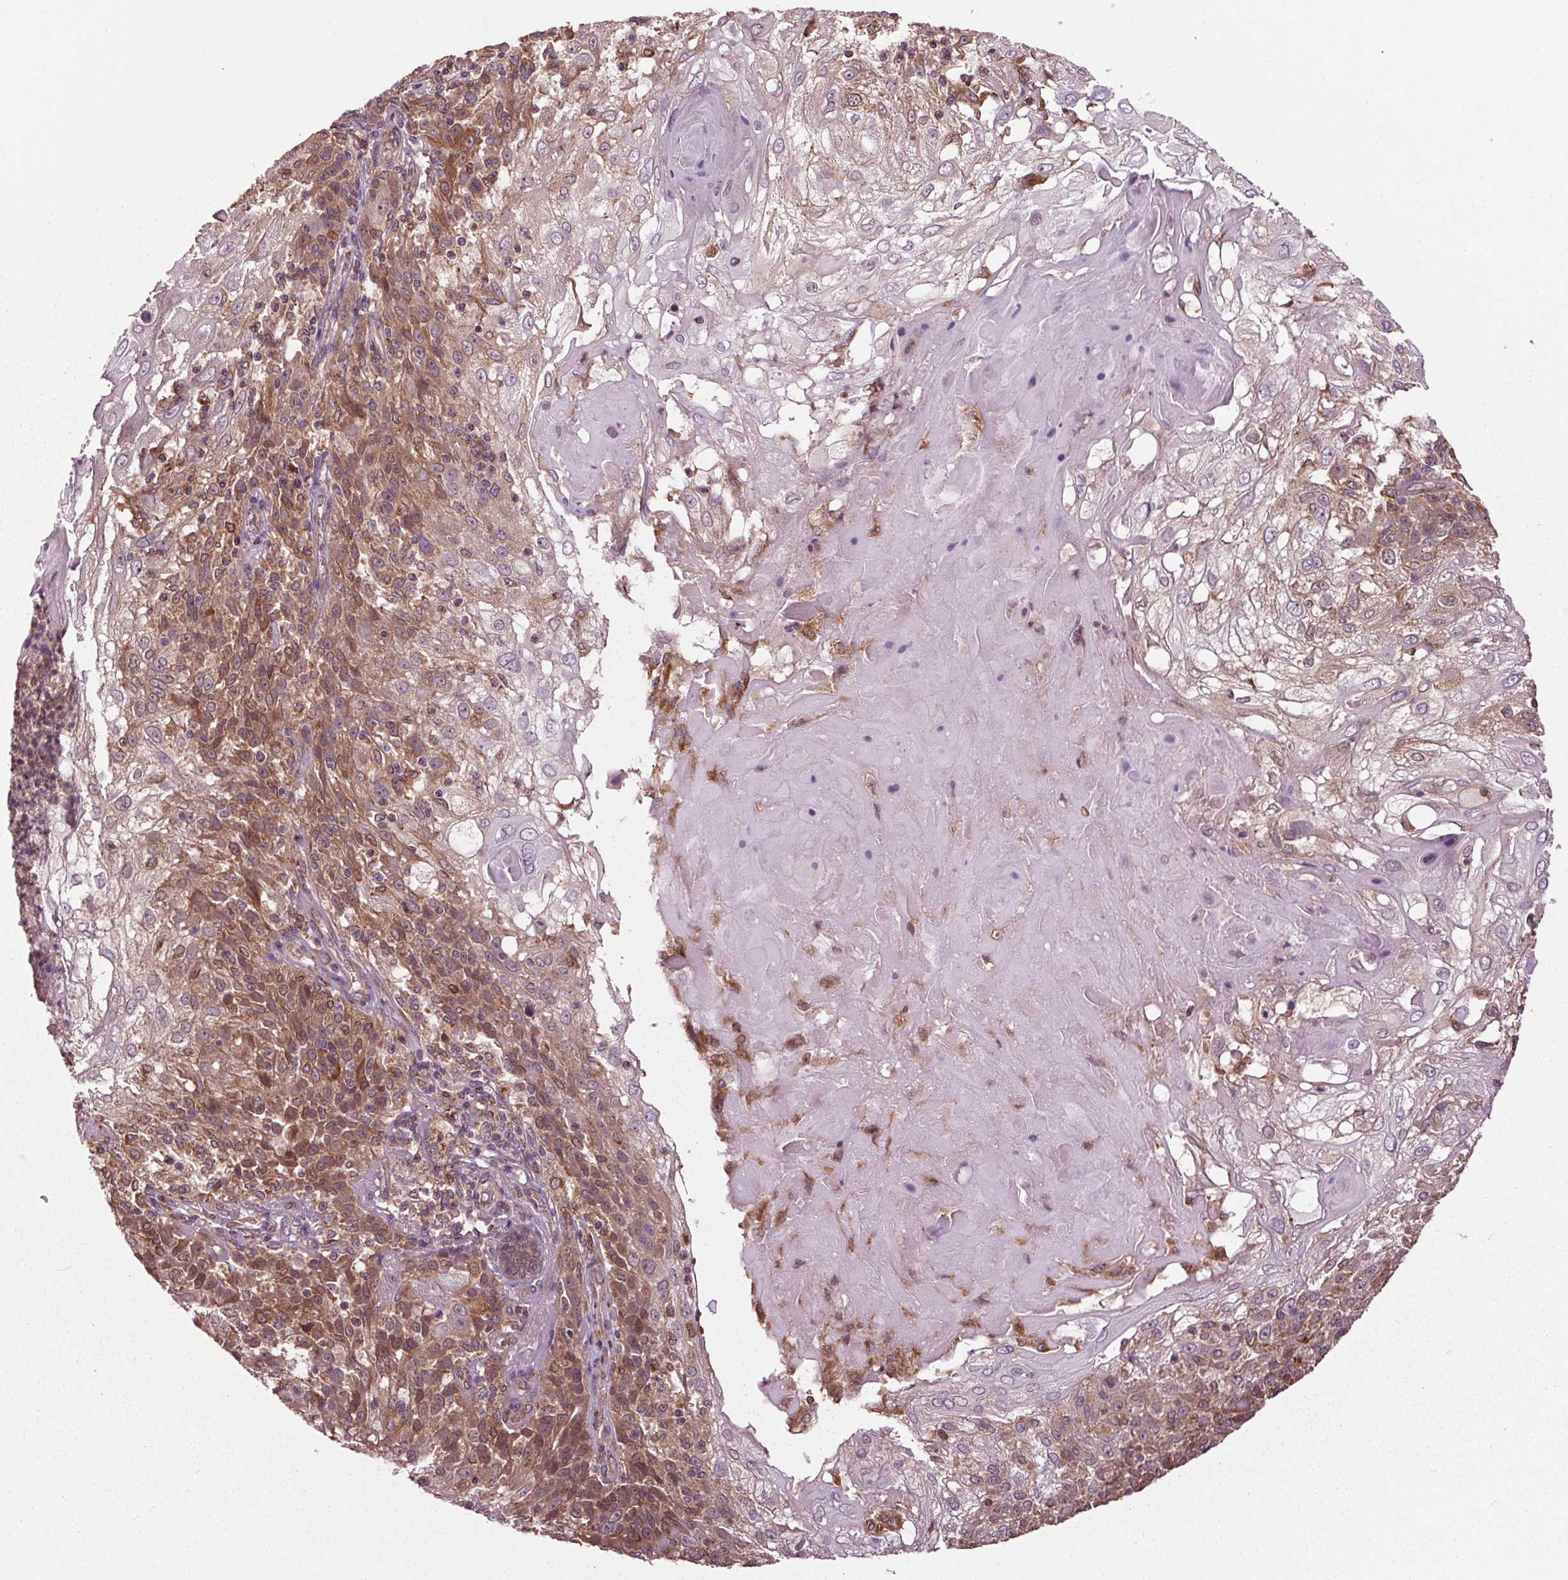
{"staining": {"intensity": "moderate", "quantity": ">75%", "location": "cytoplasmic/membranous"}, "tissue": "skin cancer", "cell_type": "Tumor cells", "image_type": "cancer", "snomed": [{"axis": "morphology", "description": "Normal tissue, NOS"}, {"axis": "morphology", "description": "Squamous cell carcinoma, NOS"}, {"axis": "topography", "description": "Skin"}], "caption": "A high-resolution histopathology image shows IHC staining of squamous cell carcinoma (skin), which shows moderate cytoplasmic/membranous staining in approximately >75% of tumor cells.", "gene": "RNPEP", "patient": {"sex": "female", "age": 83}}